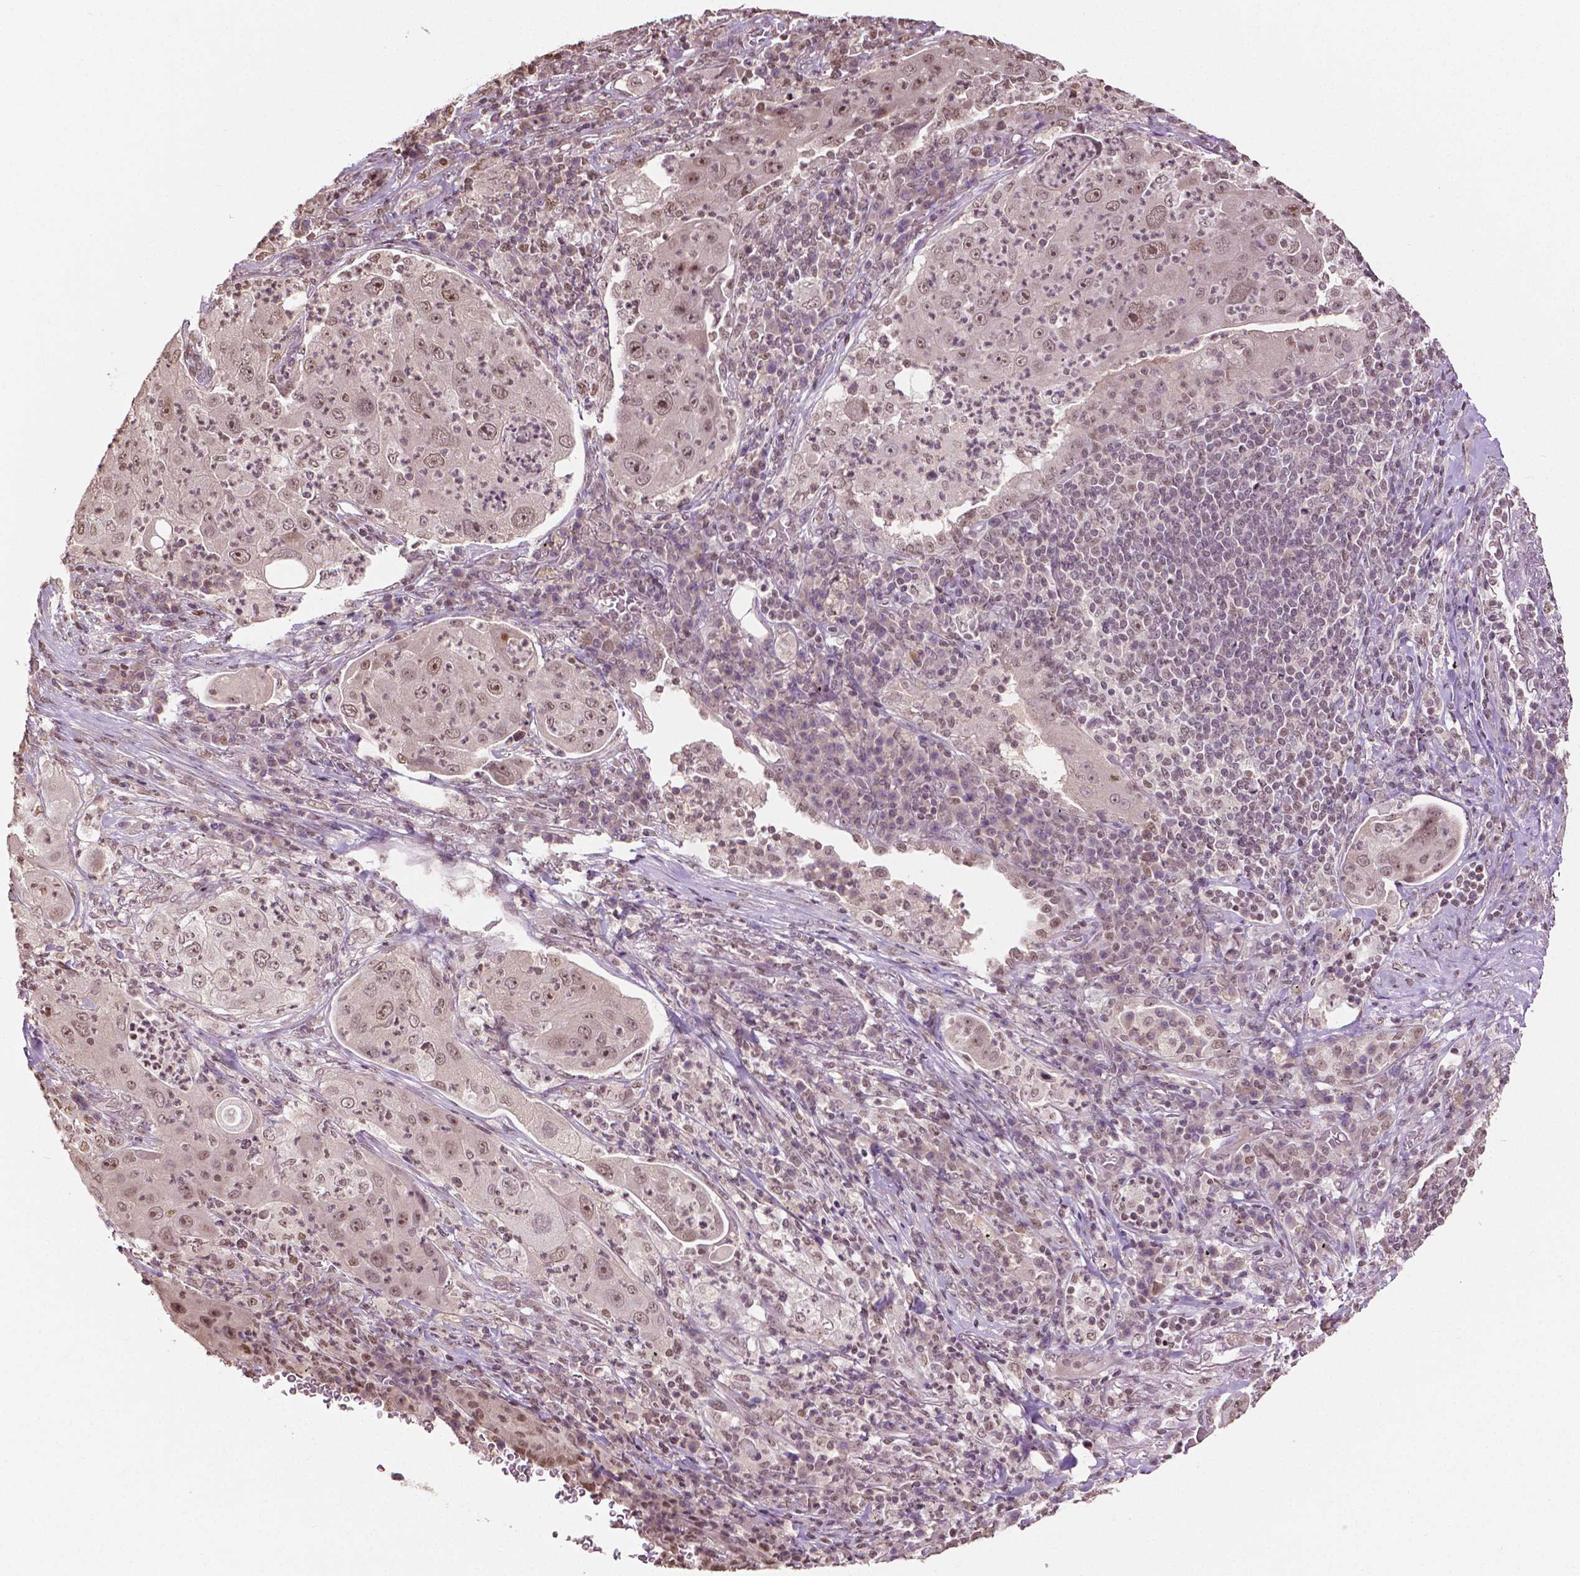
{"staining": {"intensity": "moderate", "quantity": ">75%", "location": "nuclear"}, "tissue": "lung cancer", "cell_type": "Tumor cells", "image_type": "cancer", "snomed": [{"axis": "morphology", "description": "Squamous cell carcinoma, NOS"}, {"axis": "topography", "description": "Lung"}], "caption": "Immunohistochemistry (IHC) (DAB) staining of human squamous cell carcinoma (lung) displays moderate nuclear protein expression in approximately >75% of tumor cells.", "gene": "DEK", "patient": {"sex": "female", "age": 59}}